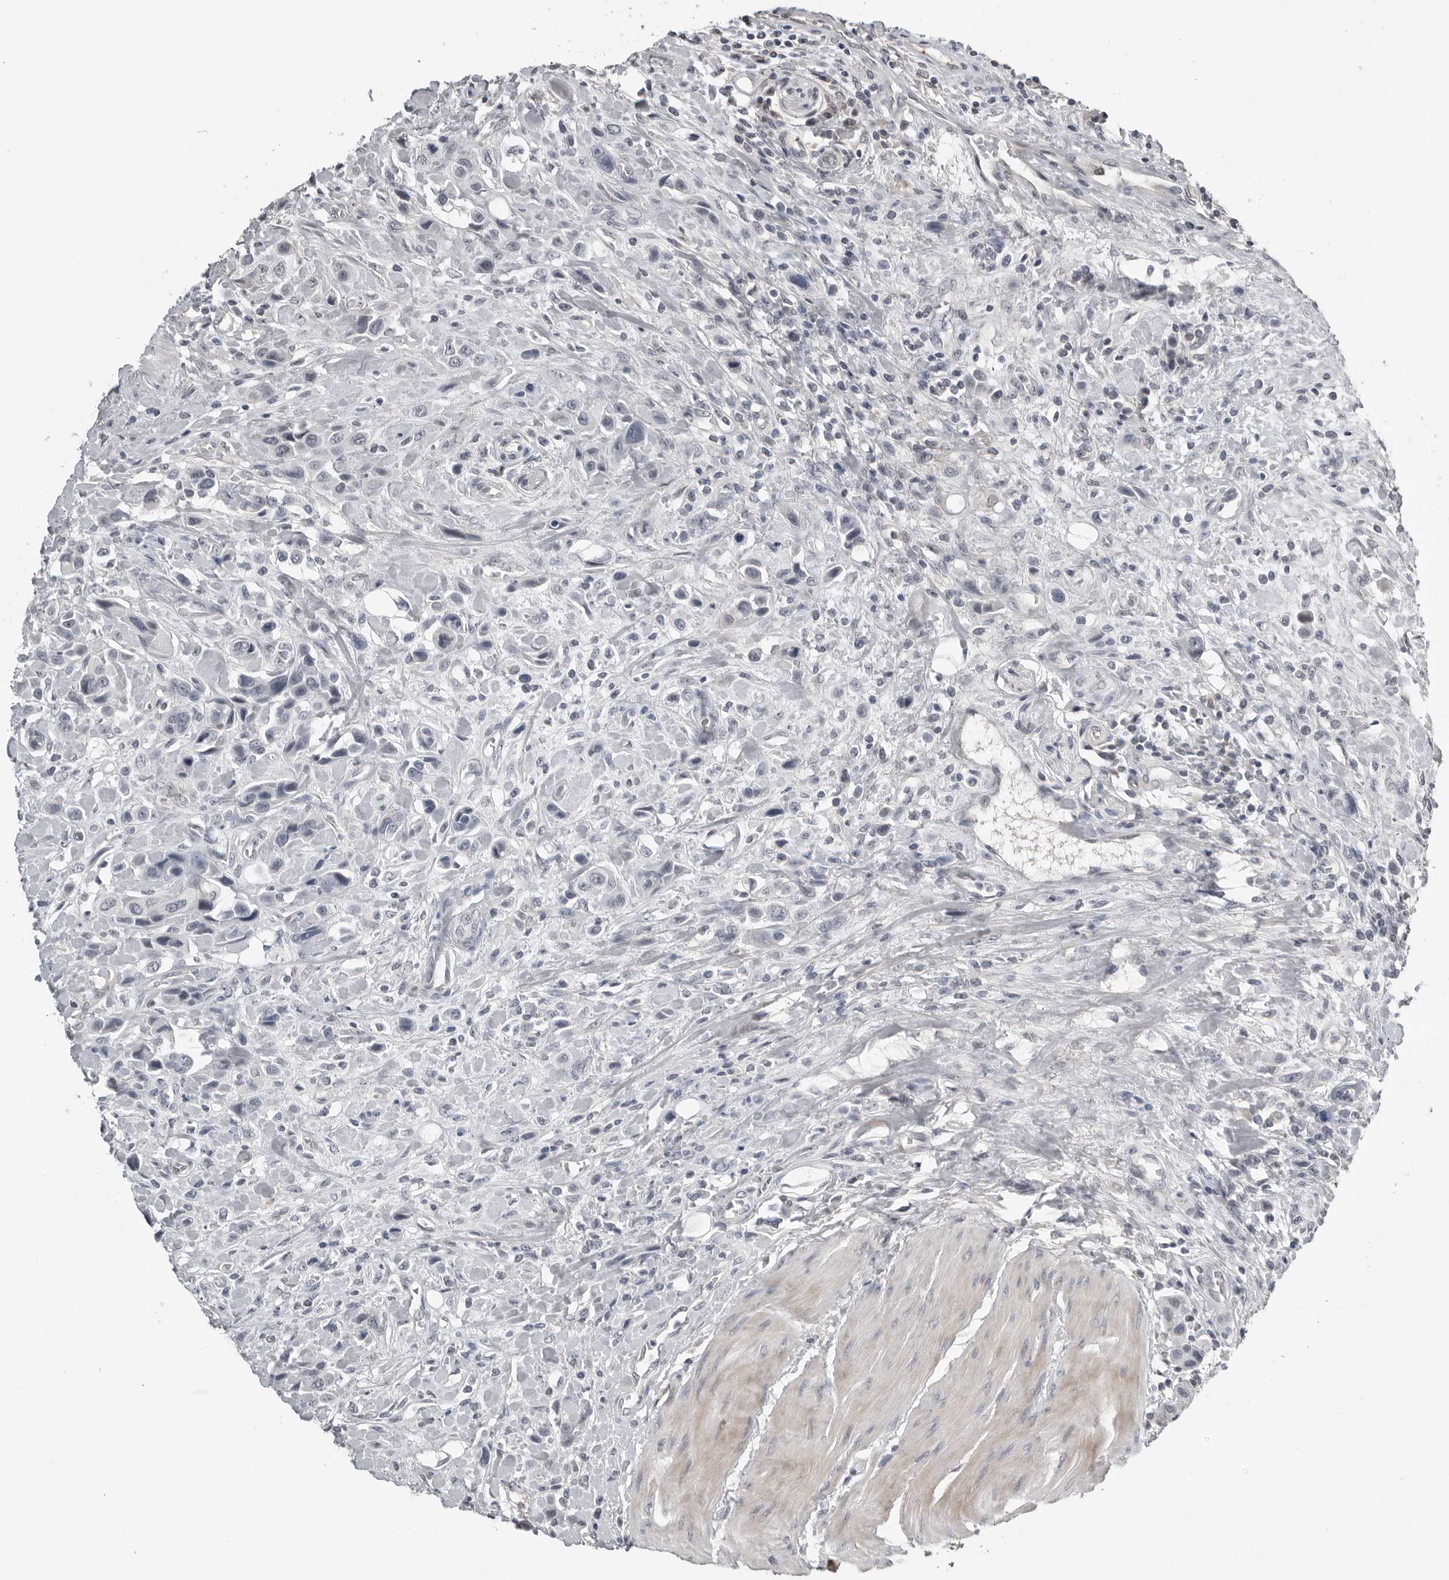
{"staining": {"intensity": "negative", "quantity": "none", "location": "none"}, "tissue": "urothelial cancer", "cell_type": "Tumor cells", "image_type": "cancer", "snomed": [{"axis": "morphology", "description": "Urothelial carcinoma, High grade"}, {"axis": "topography", "description": "Urinary bladder"}], "caption": "A photomicrograph of human high-grade urothelial carcinoma is negative for staining in tumor cells.", "gene": "PRRX2", "patient": {"sex": "male", "age": 50}}